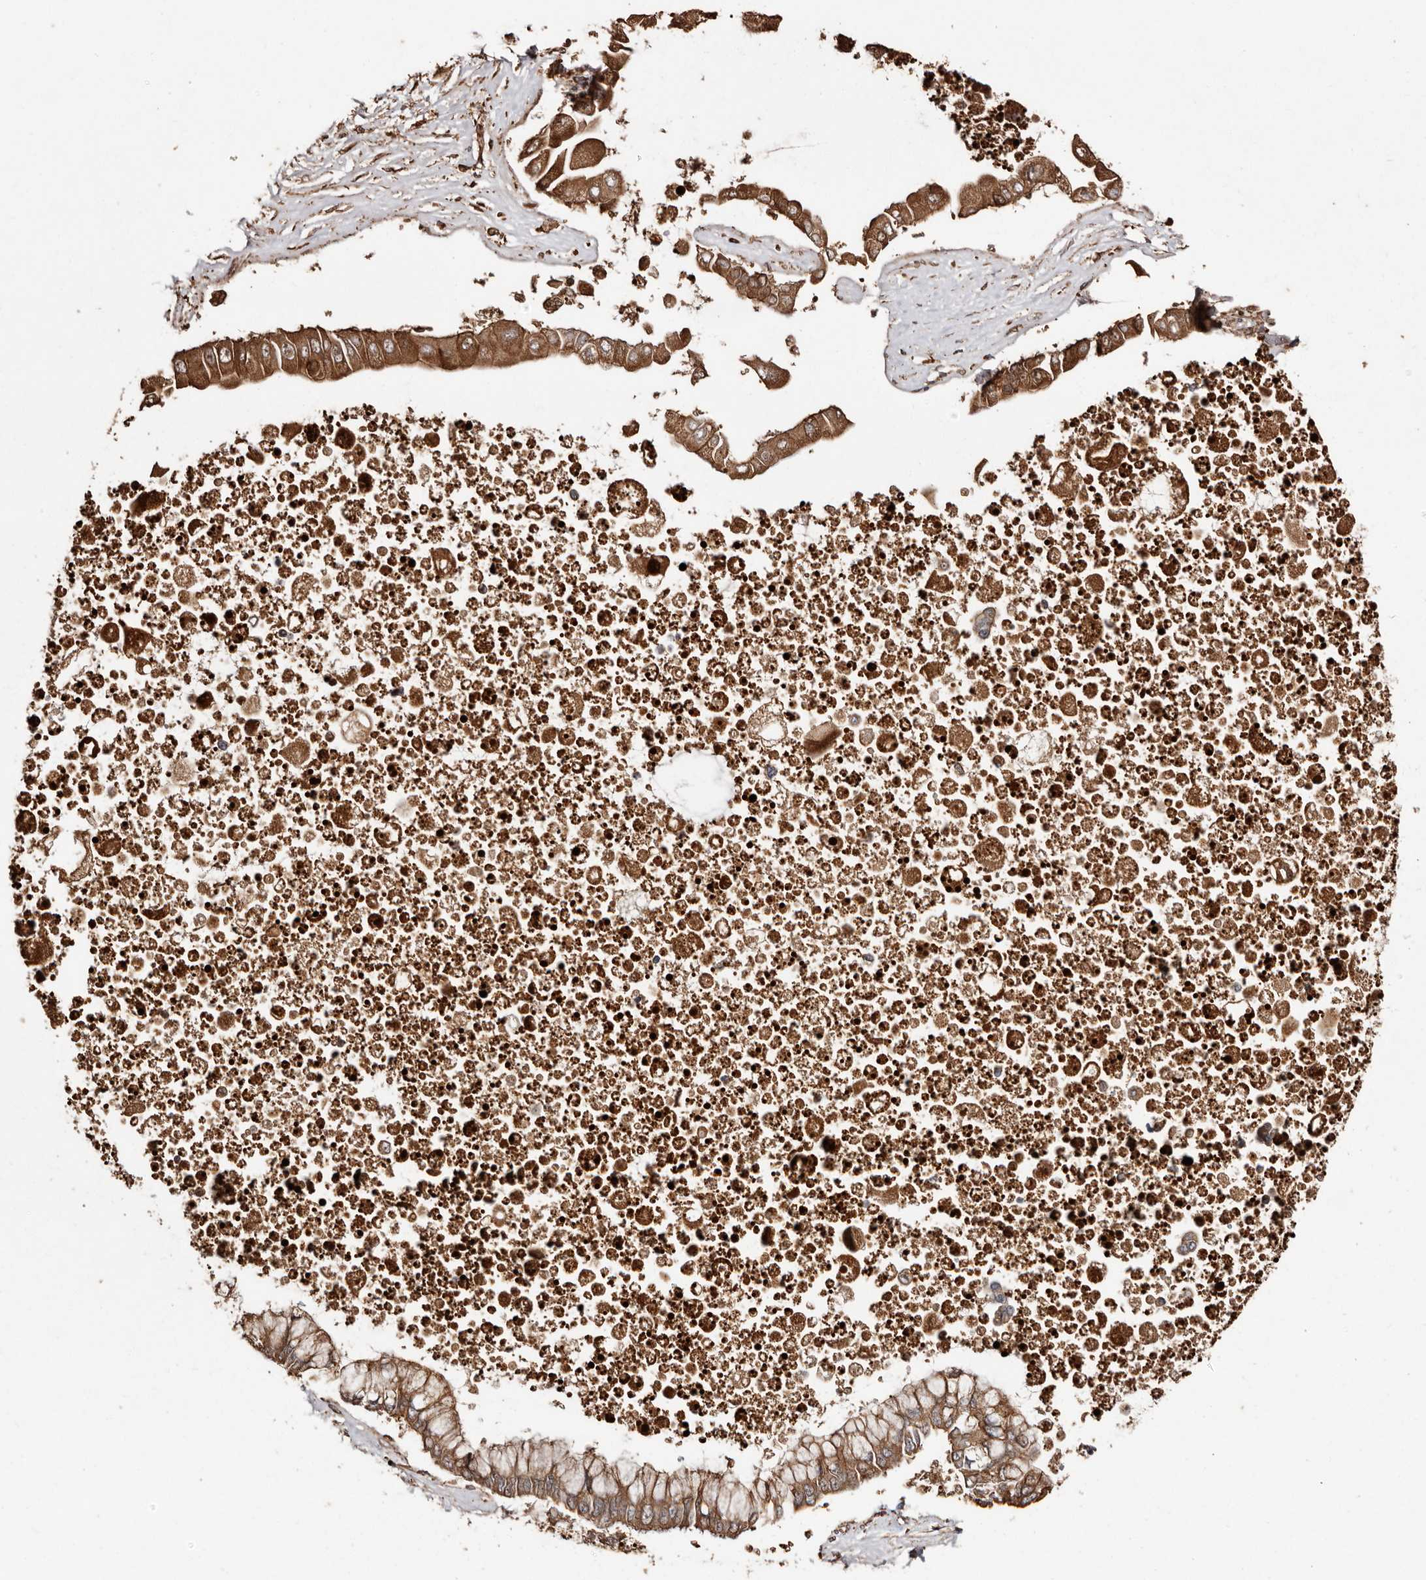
{"staining": {"intensity": "strong", "quantity": ">75%", "location": "cytoplasmic/membranous"}, "tissue": "liver cancer", "cell_type": "Tumor cells", "image_type": "cancer", "snomed": [{"axis": "morphology", "description": "Cholangiocarcinoma"}, {"axis": "topography", "description": "Liver"}], "caption": "The image demonstrates immunohistochemical staining of liver cancer. There is strong cytoplasmic/membranous expression is appreciated in about >75% of tumor cells. The protein is shown in brown color, while the nuclei are stained blue.", "gene": "MACC1", "patient": {"sex": "male", "age": 50}}